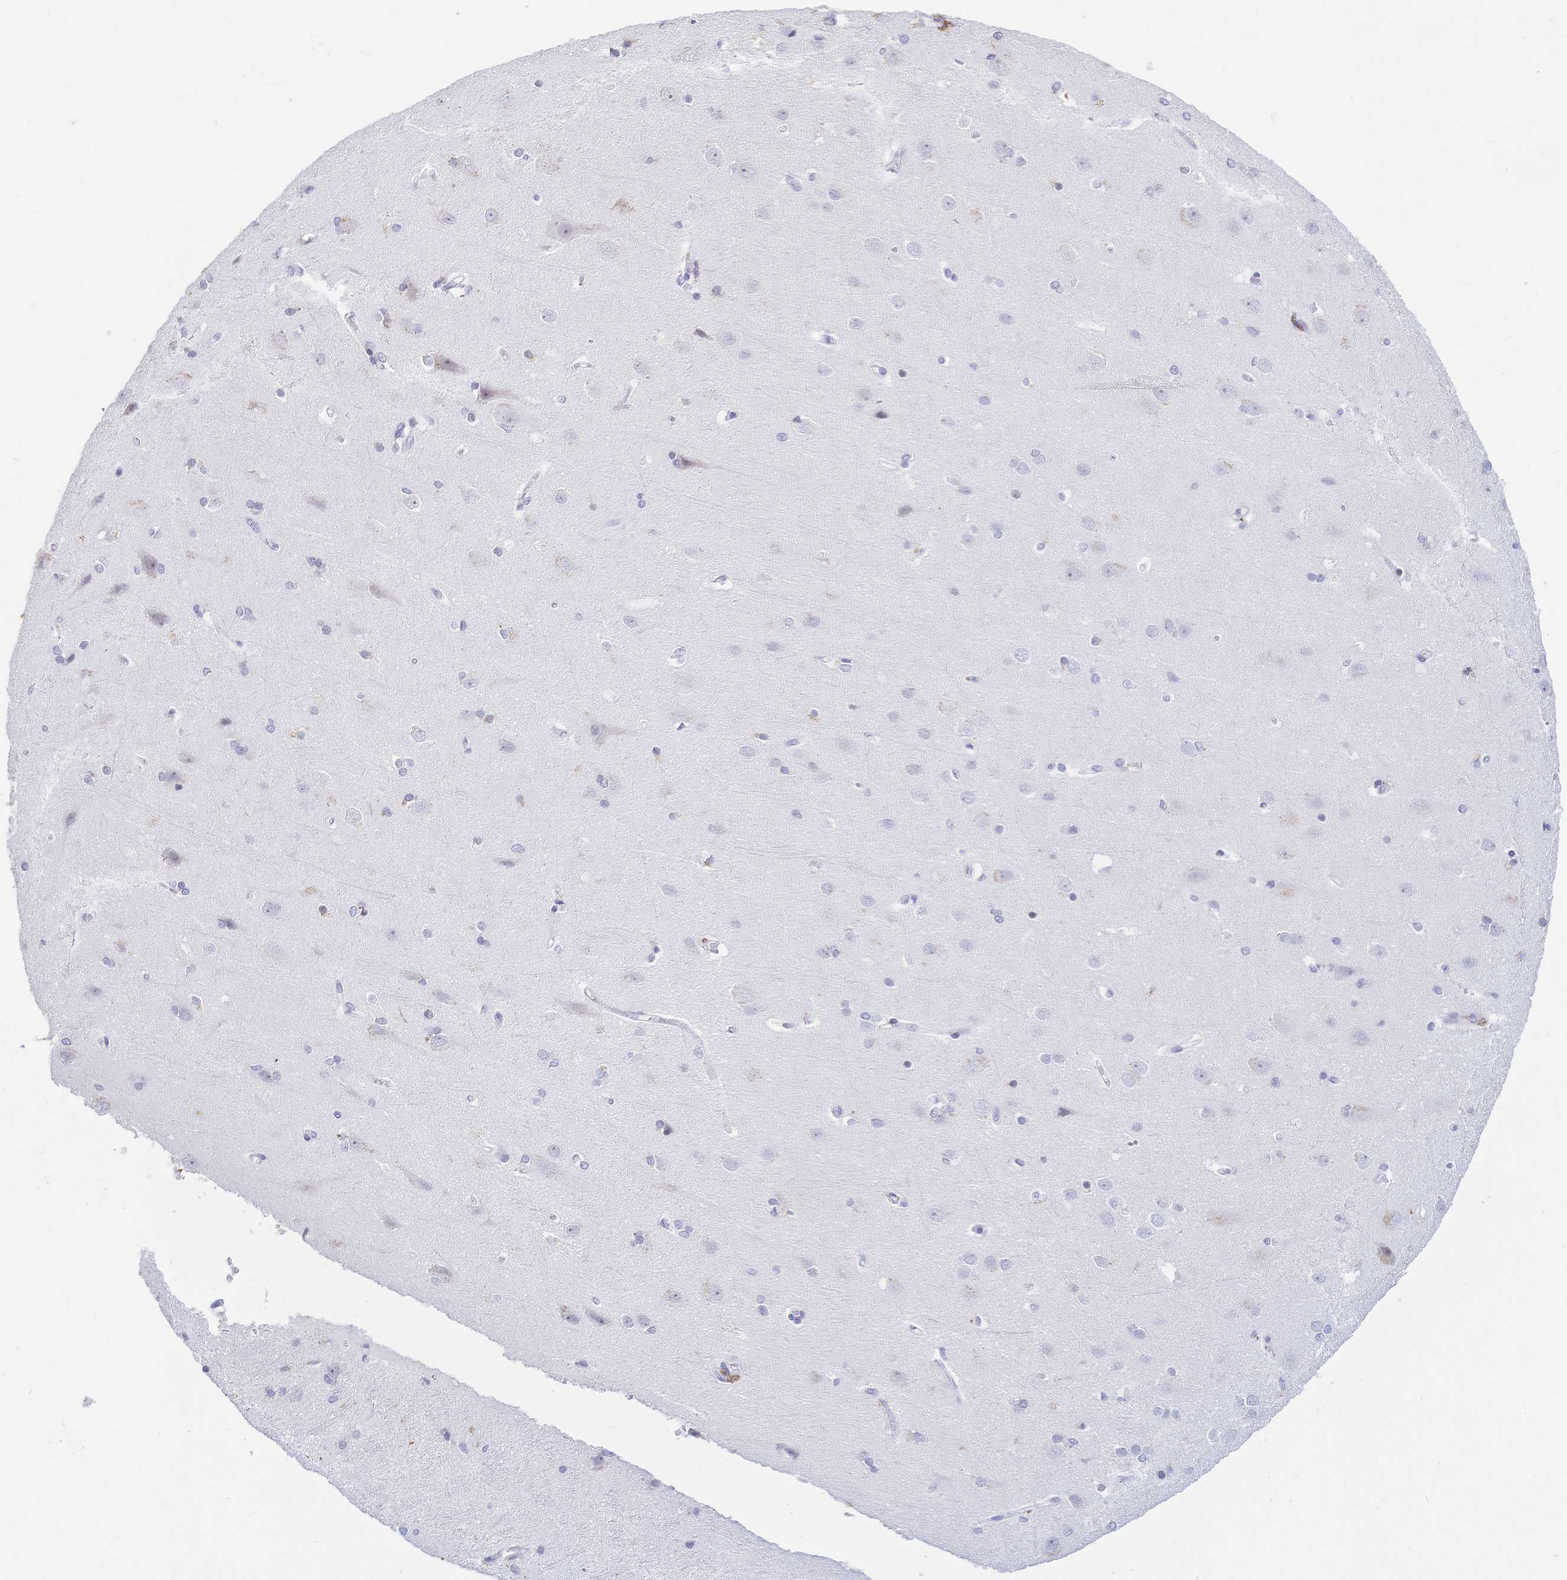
{"staining": {"intensity": "negative", "quantity": "none", "location": "none"}, "tissue": "cerebral cortex", "cell_type": "Endothelial cells", "image_type": "normal", "snomed": [{"axis": "morphology", "description": "Normal tissue, NOS"}, {"axis": "topography", "description": "Cerebral cortex"}], "caption": "This is an IHC photomicrograph of benign cerebral cortex. There is no staining in endothelial cells.", "gene": "CR2", "patient": {"sex": "male", "age": 37}}